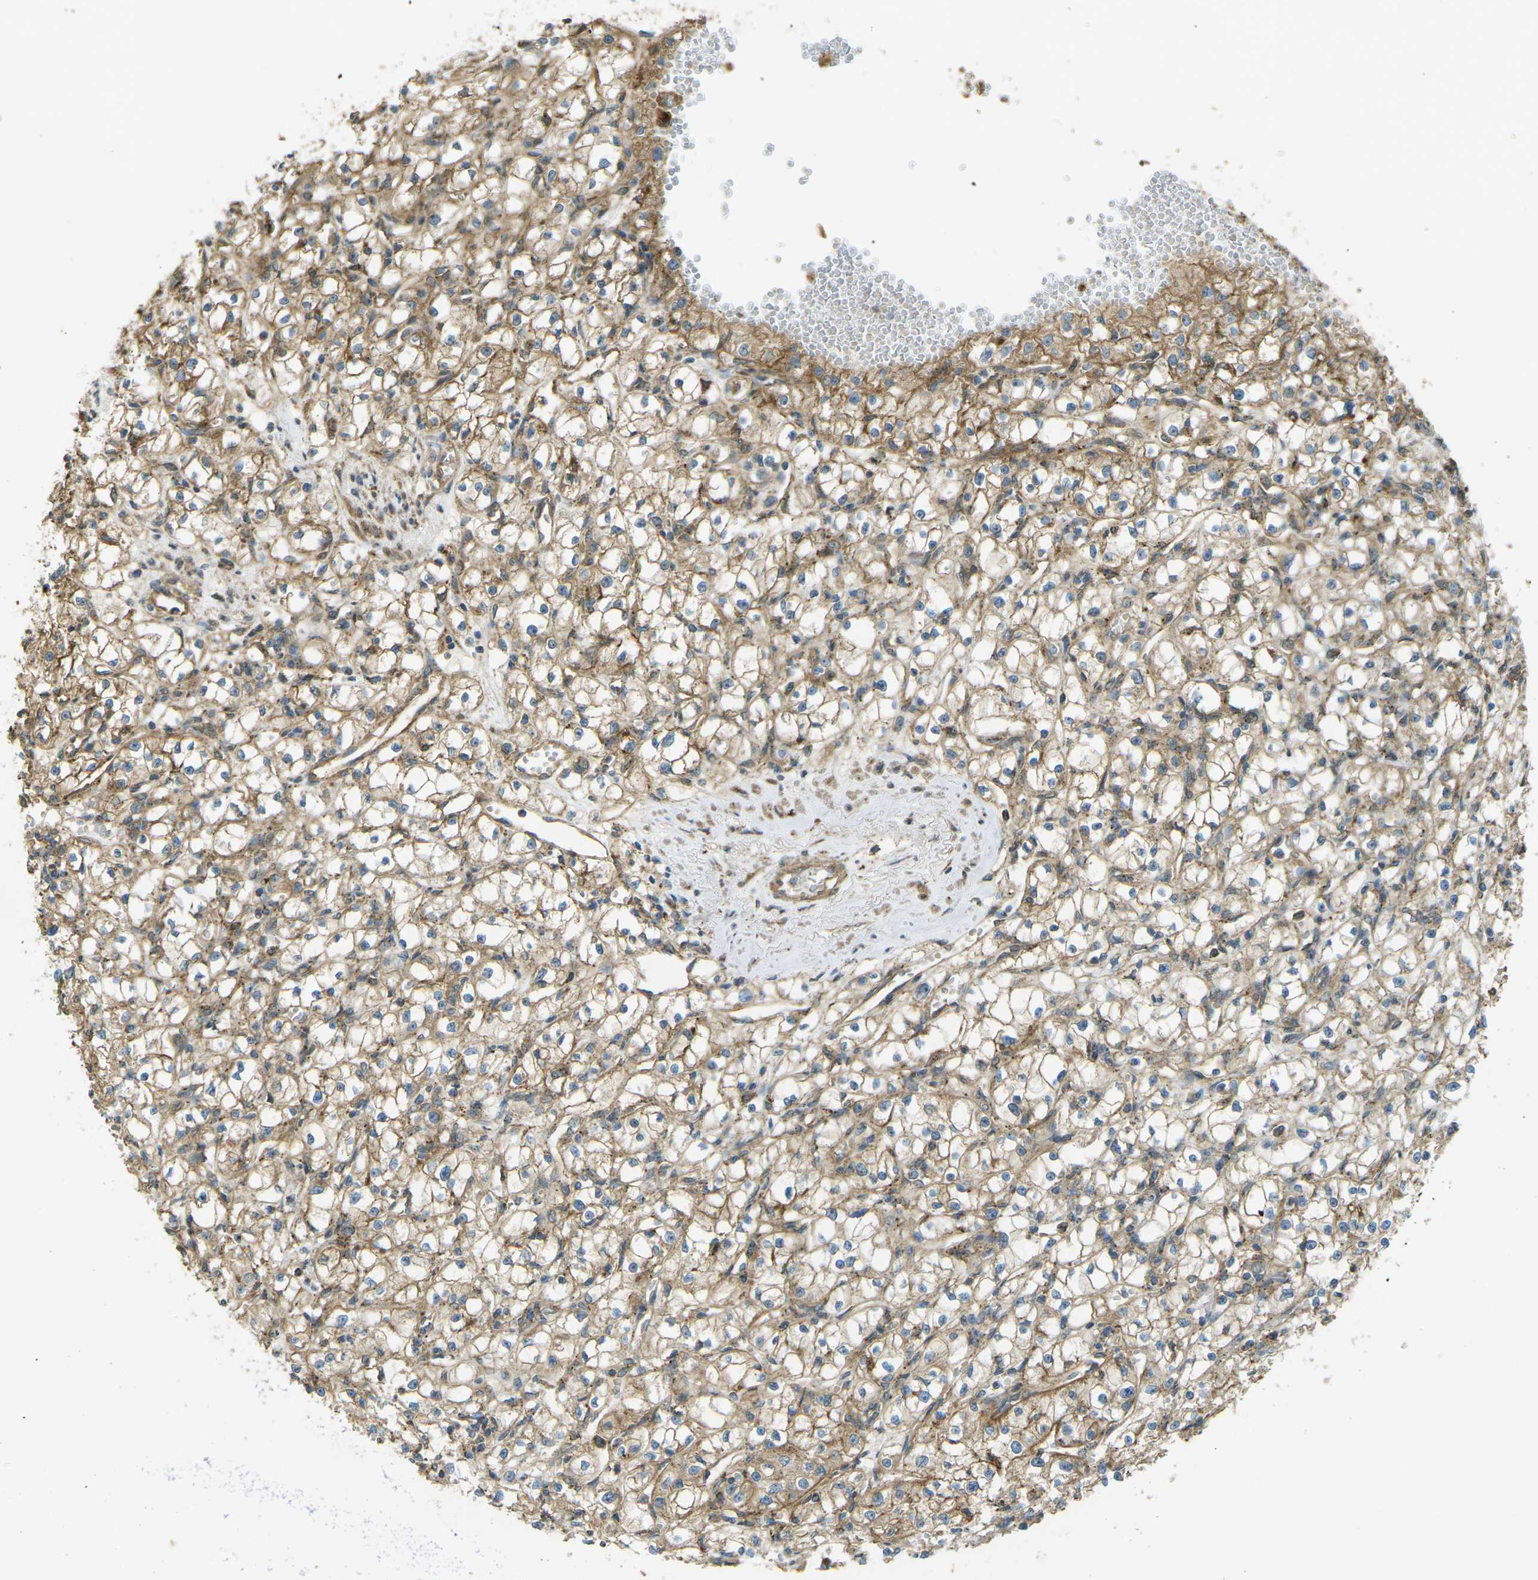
{"staining": {"intensity": "moderate", "quantity": ">75%", "location": "cytoplasmic/membranous"}, "tissue": "renal cancer", "cell_type": "Tumor cells", "image_type": "cancer", "snomed": [{"axis": "morphology", "description": "Adenocarcinoma, NOS"}, {"axis": "topography", "description": "Kidney"}], "caption": "Brown immunohistochemical staining in renal adenocarcinoma reveals moderate cytoplasmic/membranous expression in about >75% of tumor cells.", "gene": "CHMP3", "patient": {"sex": "male", "age": 56}}